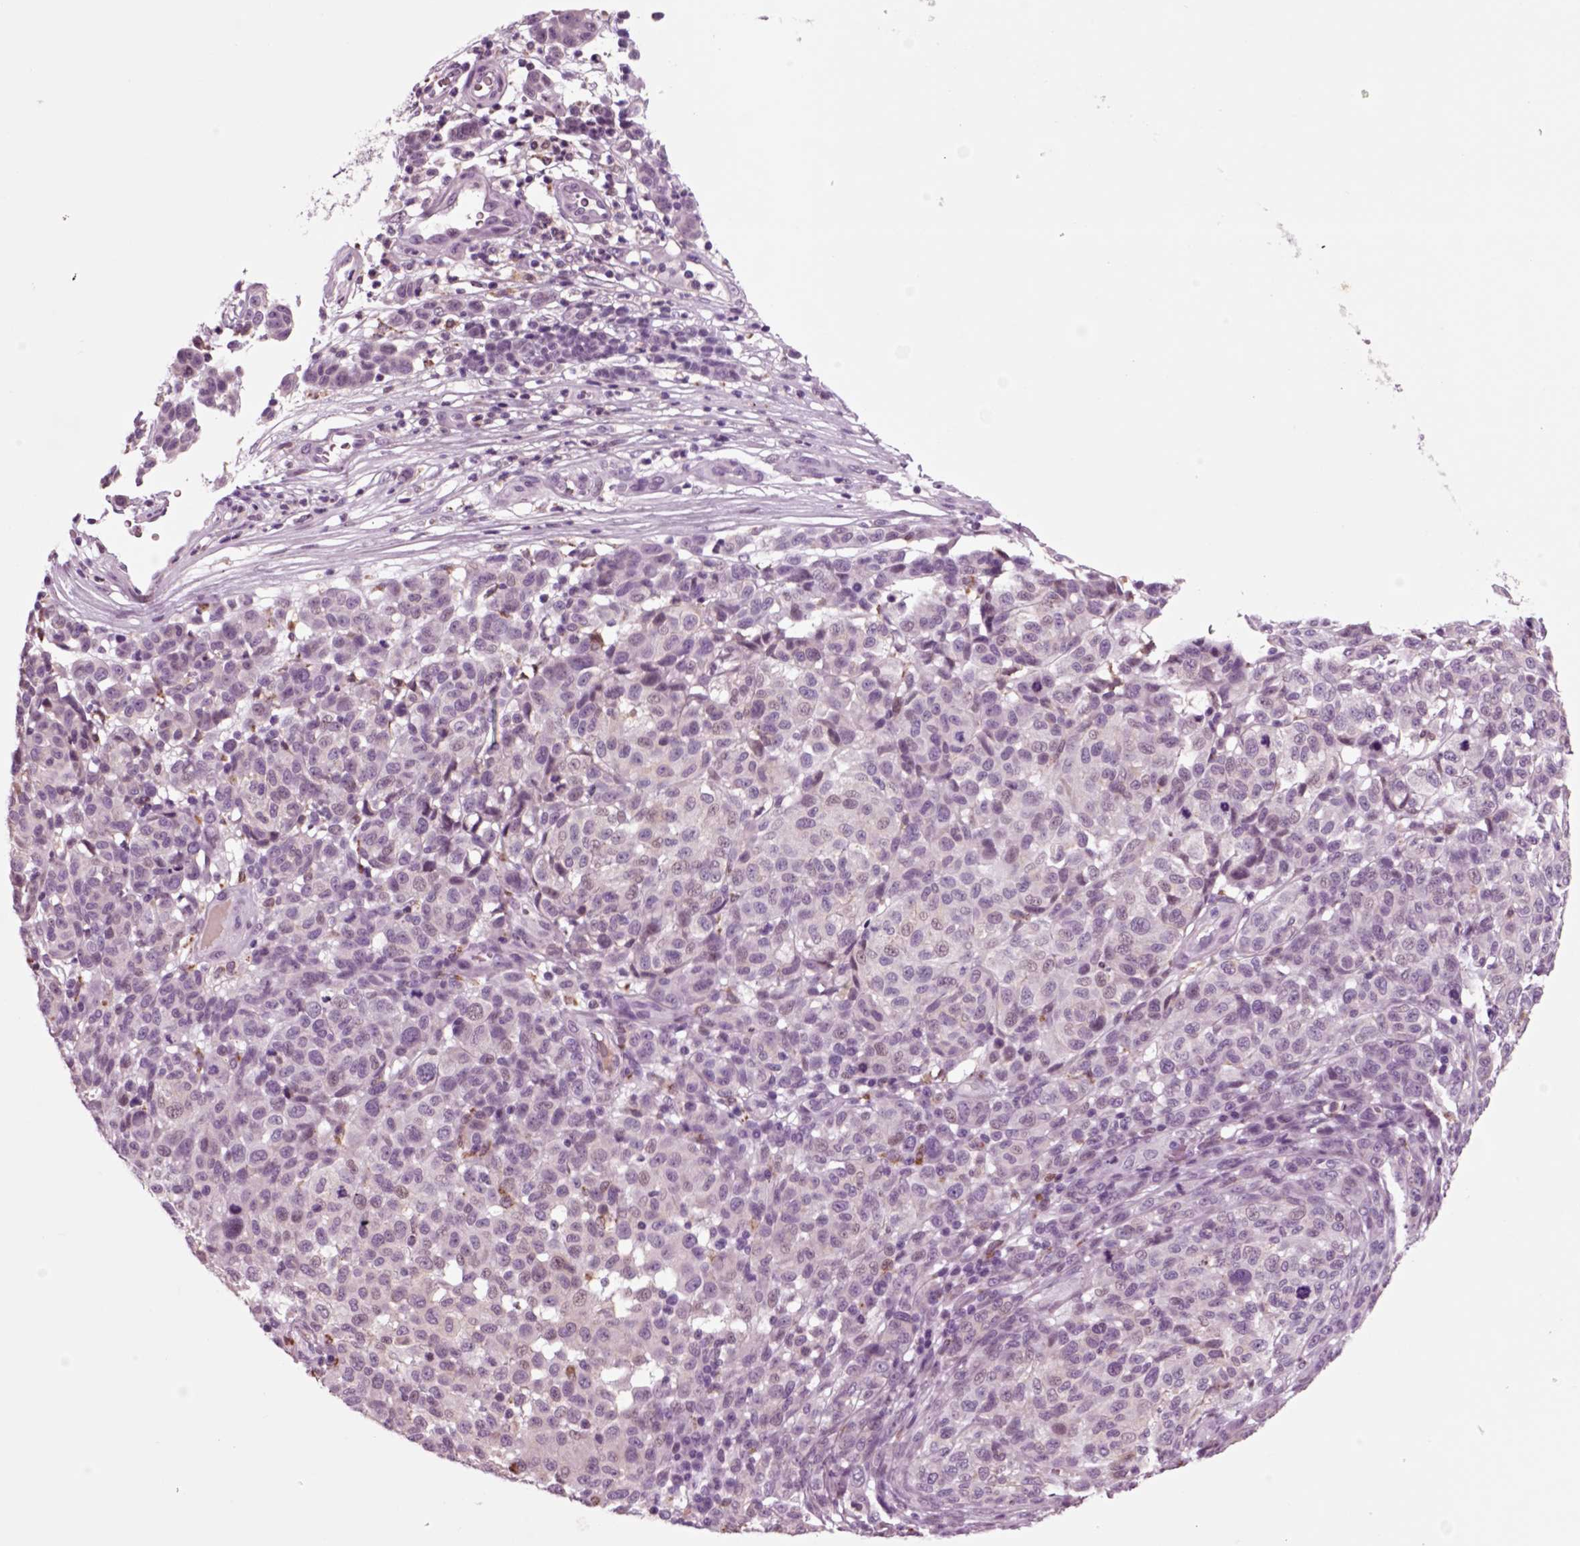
{"staining": {"intensity": "negative", "quantity": "none", "location": "none"}, "tissue": "melanoma", "cell_type": "Tumor cells", "image_type": "cancer", "snomed": [{"axis": "morphology", "description": "Malignant melanoma, NOS"}, {"axis": "topography", "description": "Skin"}], "caption": "The IHC micrograph has no significant positivity in tumor cells of melanoma tissue.", "gene": "CHGB", "patient": {"sex": "male", "age": 59}}